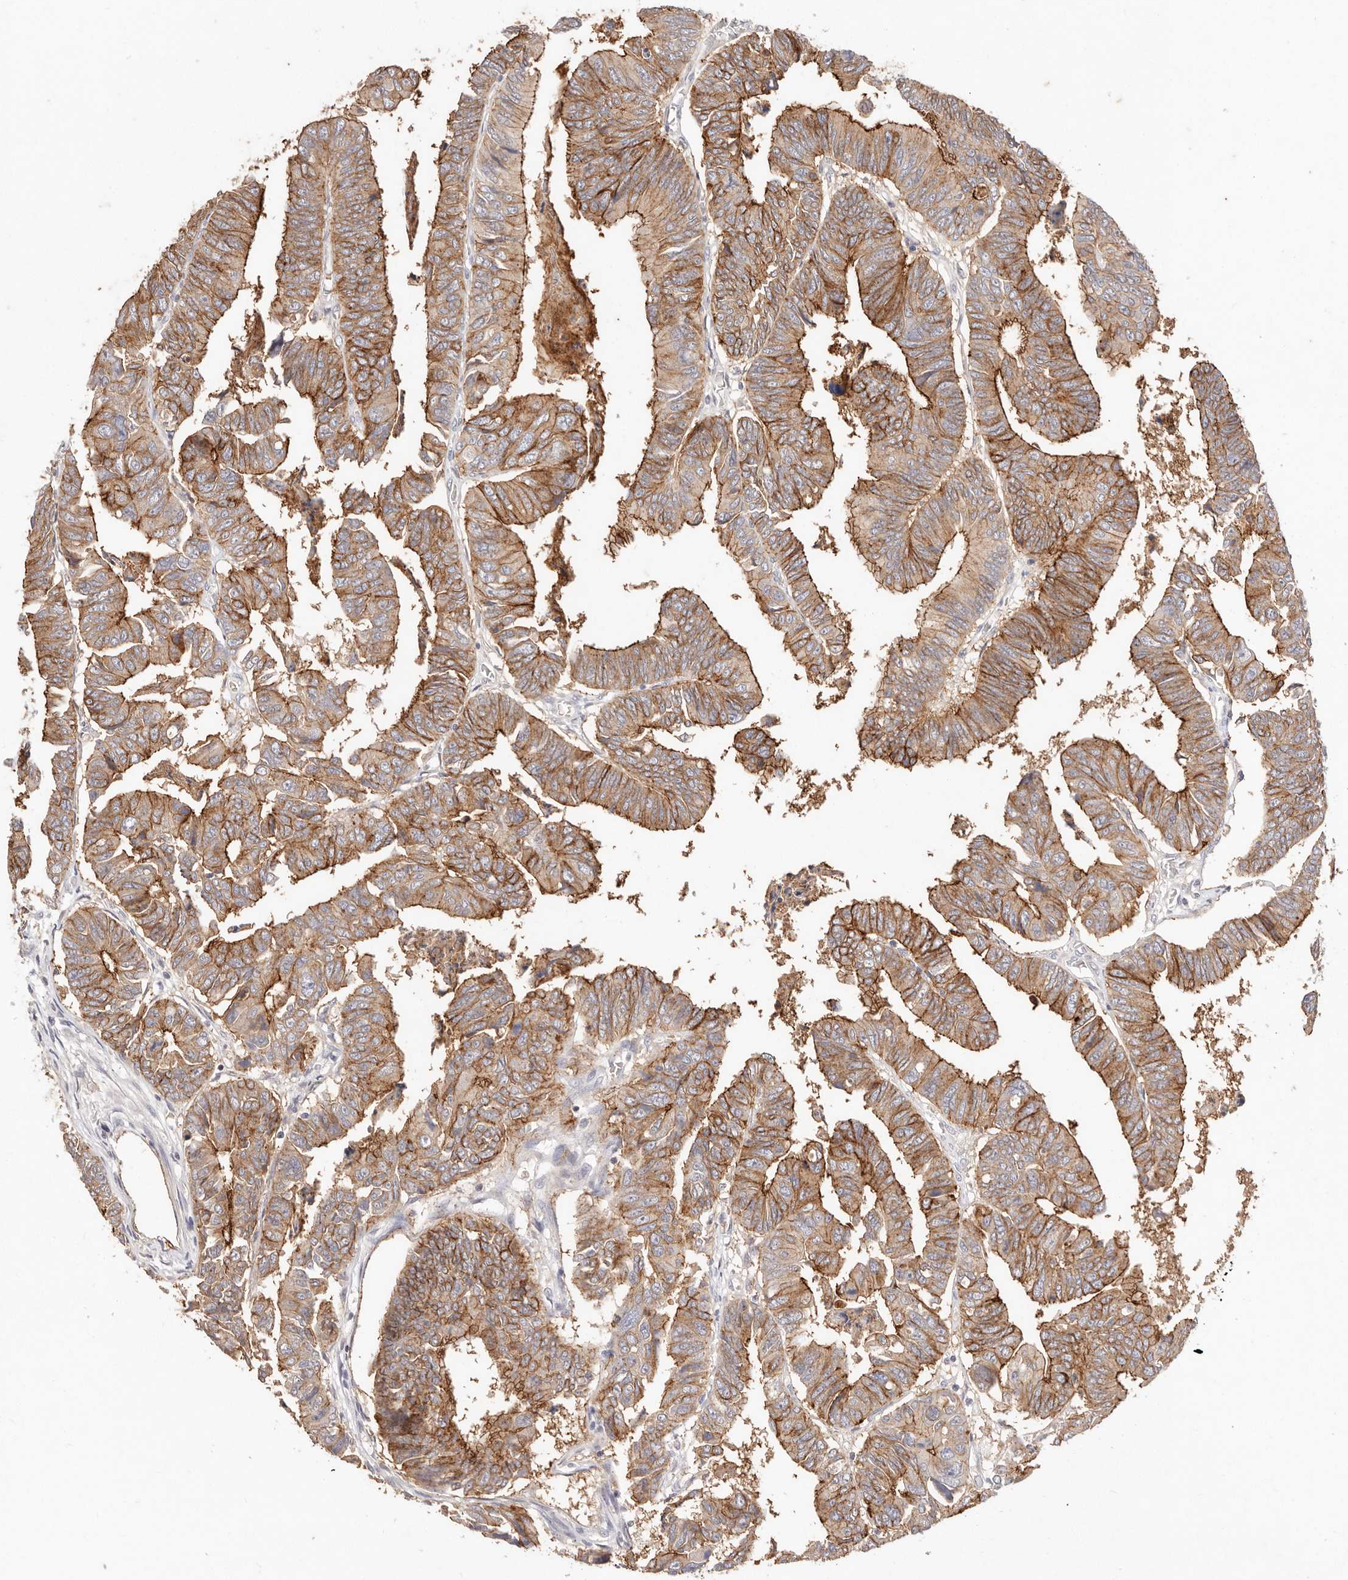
{"staining": {"intensity": "moderate", "quantity": ">75%", "location": "cytoplasmic/membranous"}, "tissue": "colorectal cancer", "cell_type": "Tumor cells", "image_type": "cancer", "snomed": [{"axis": "morphology", "description": "Adenocarcinoma, NOS"}, {"axis": "topography", "description": "Rectum"}], "caption": "Colorectal cancer (adenocarcinoma) tissue reveals moderate cytoplasmic/membranous staining in approximately >75% of tumor cells, visualized by immunohistochemistry.", "gene": "CXADR", "patient": {"sex": "female", "age": 65}}